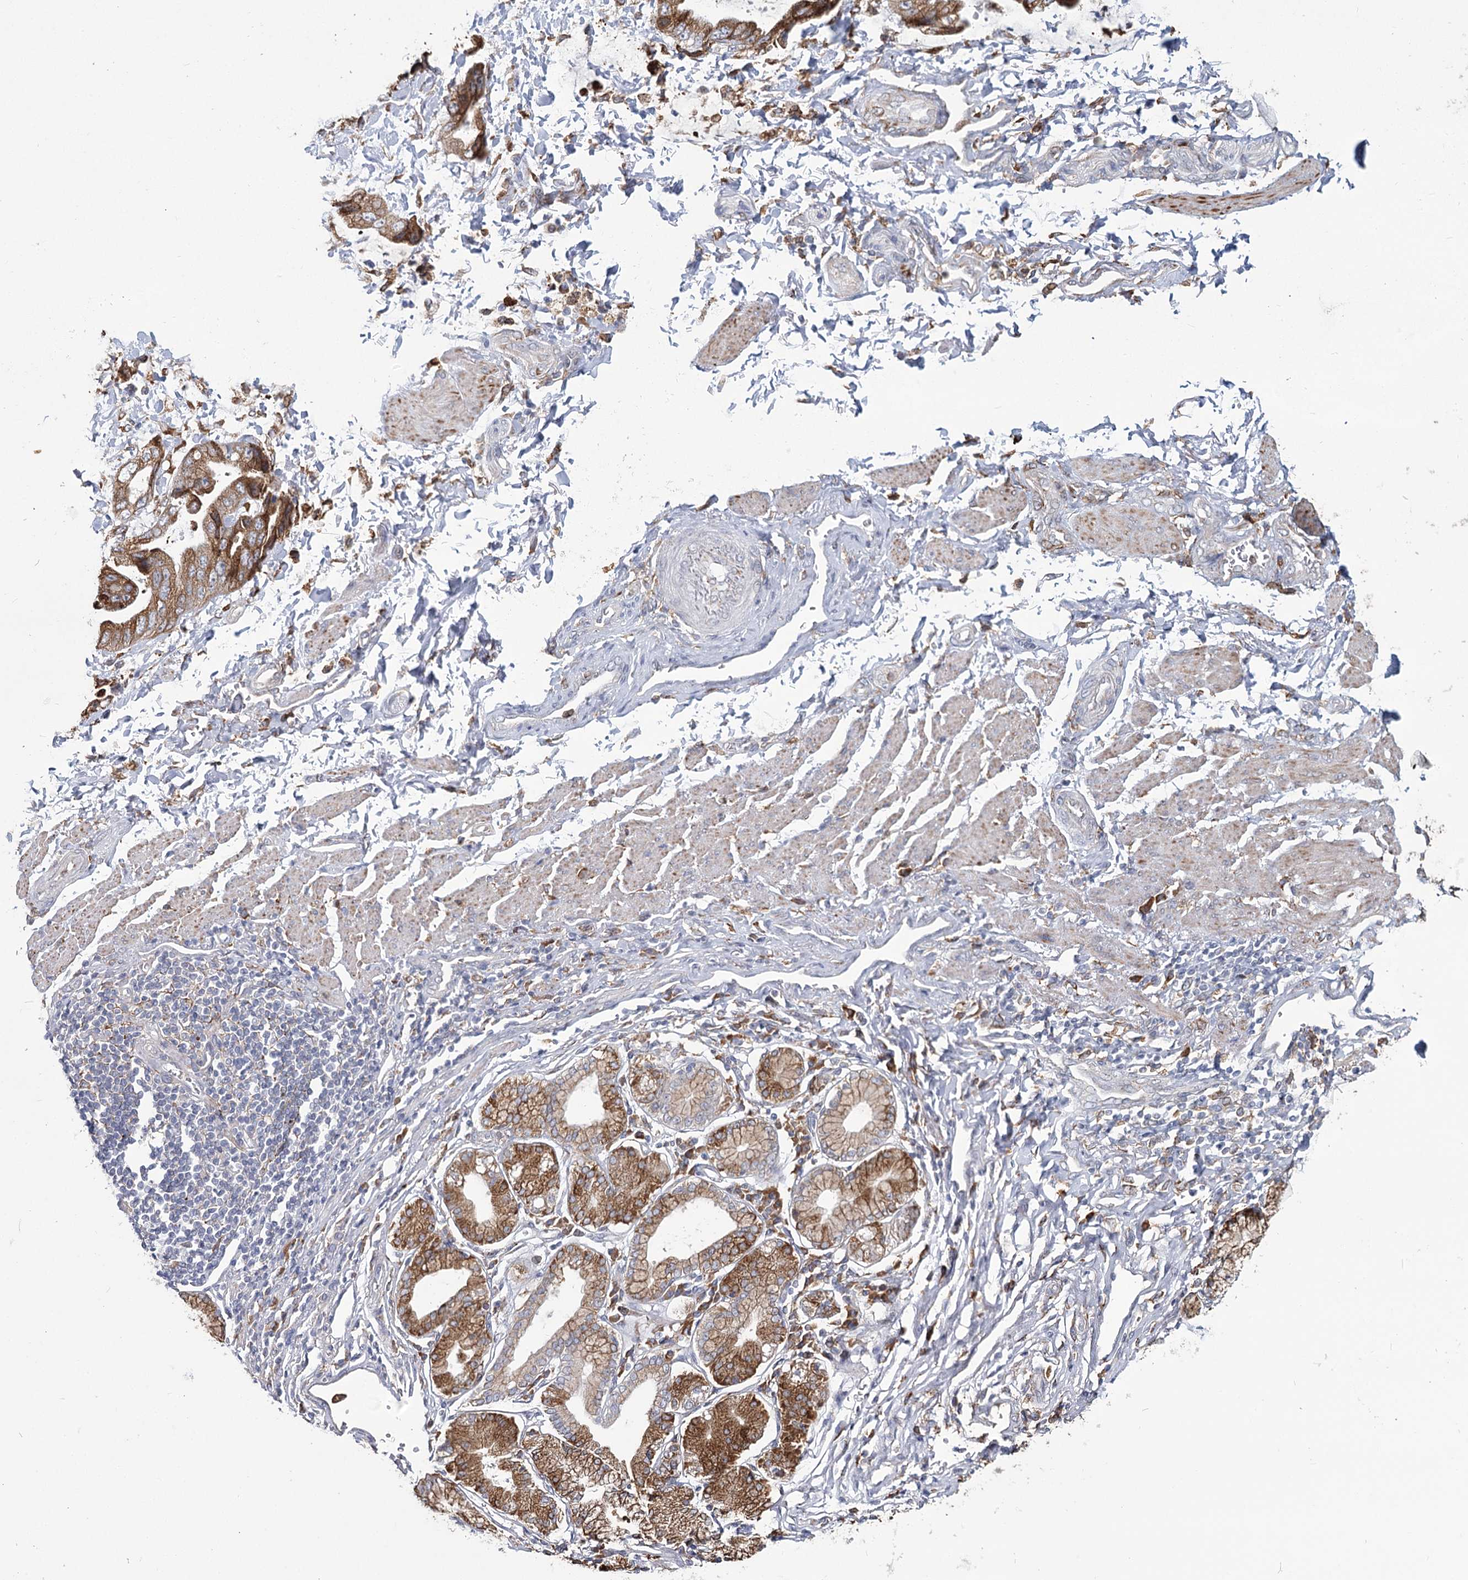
{"staining": {"intensity": "moderate", "quantity": ">75%", "location": "cytoplasmic/membranous"}, "tissue": "stomach cancer", "cell_type": "Tumor cells", "image_type": "cancer", "snomed": [{"axis": "morphology", "description": "Adenocarcinoma, NOS"}, {"axis": "topography", "description": "Stomach"}], "caption": "This photomicrograph displays IHC staining of human stomach adenocarcinoma, with medium moderate cytoplasmic/membranous positivity in approximately >75% of tumor cells.", "gene": "ZCCHC9", "patient": {"sex": "male", "age": 62}}